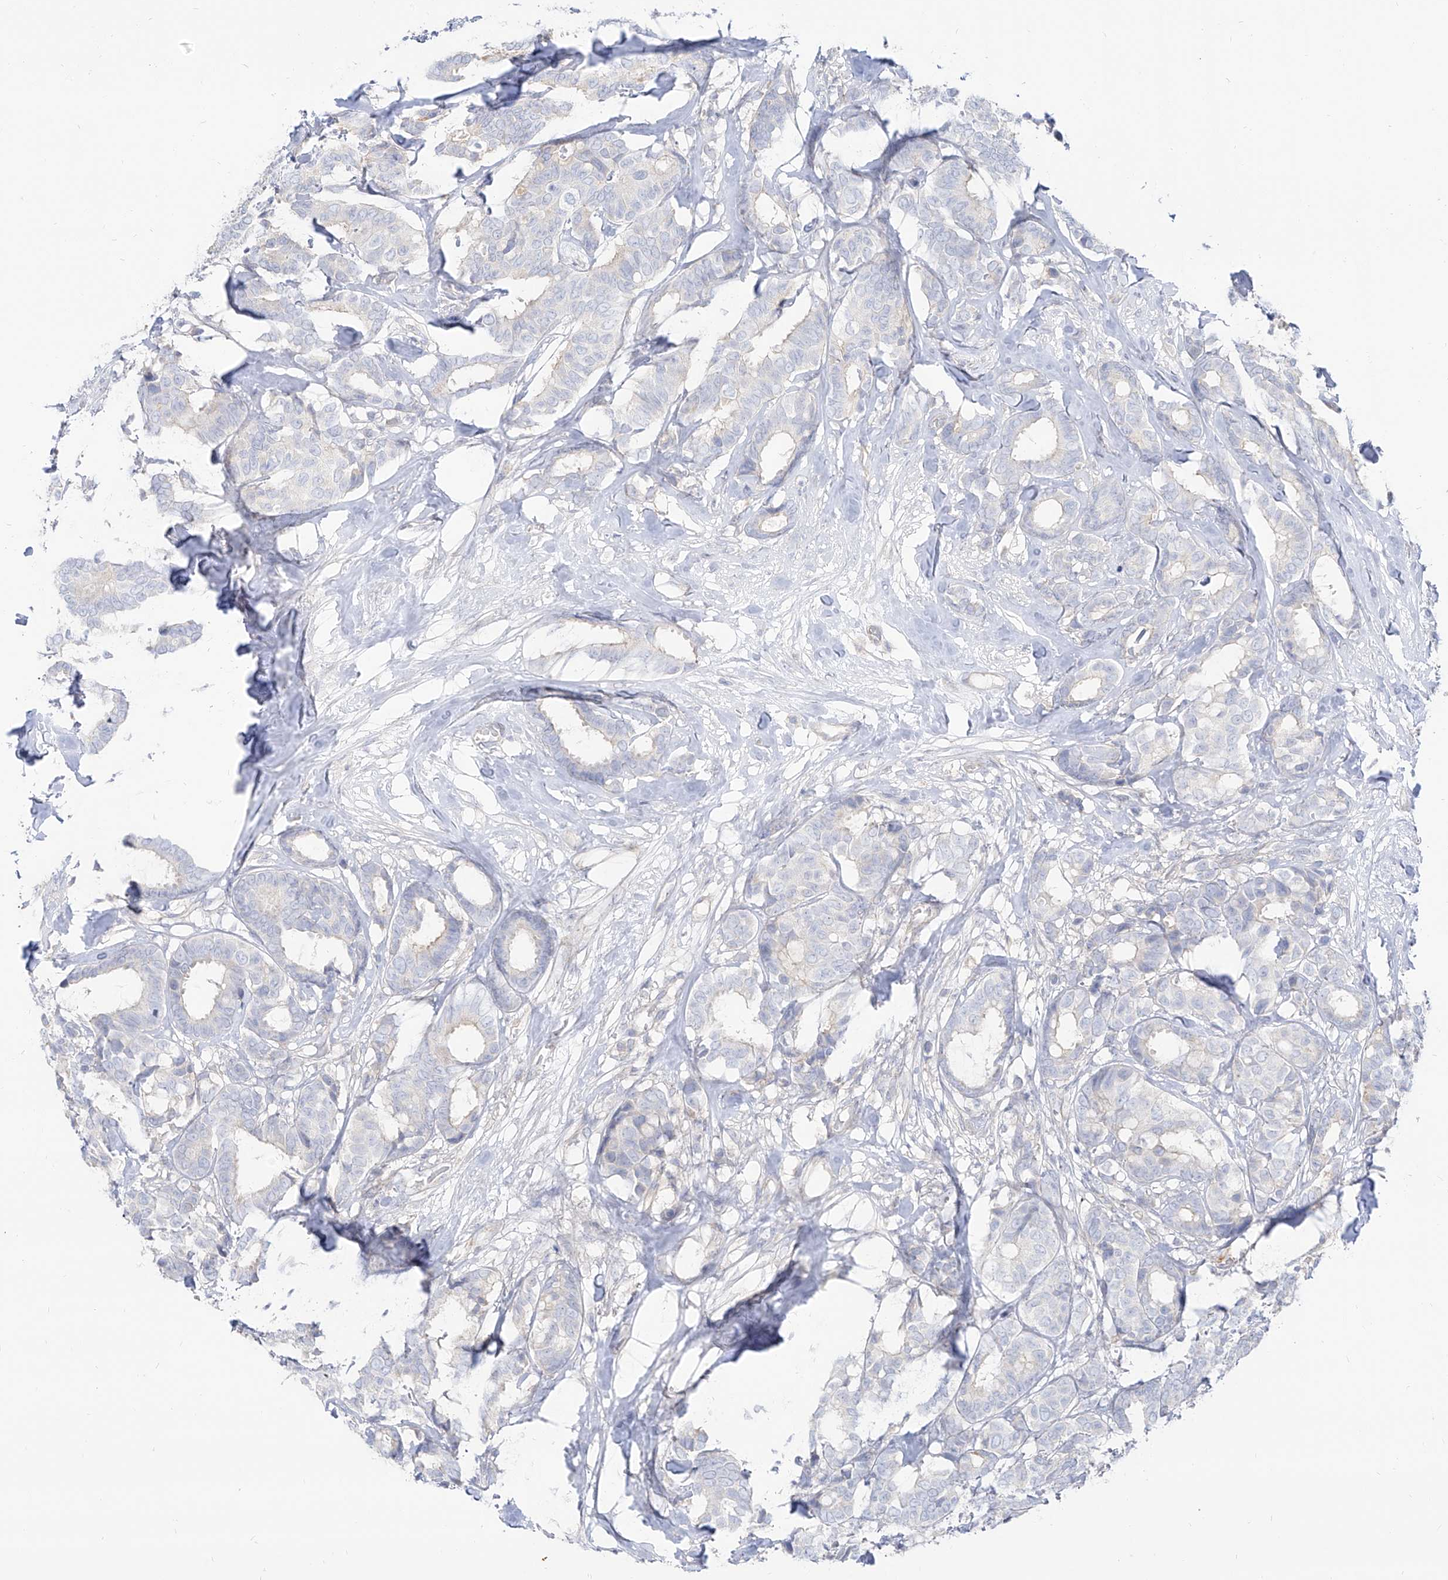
{"staining": {"intensity": "negative", "quantity": "none", "location": "none"}, "tissue": "breast cancer", "cell_type": "Tumor cells", "image_type": "cancer", "snomed": [{"axis": "morphology", "description": "Duct carcinoma"}, {"axis": "topography", "description": "Breast"}], "caption": "There is no significant positivity in tumor cells of intraductal carcinoma (breast).", "gene": "RBFOX3", "patient": {"sex": "female", "age": 87}}